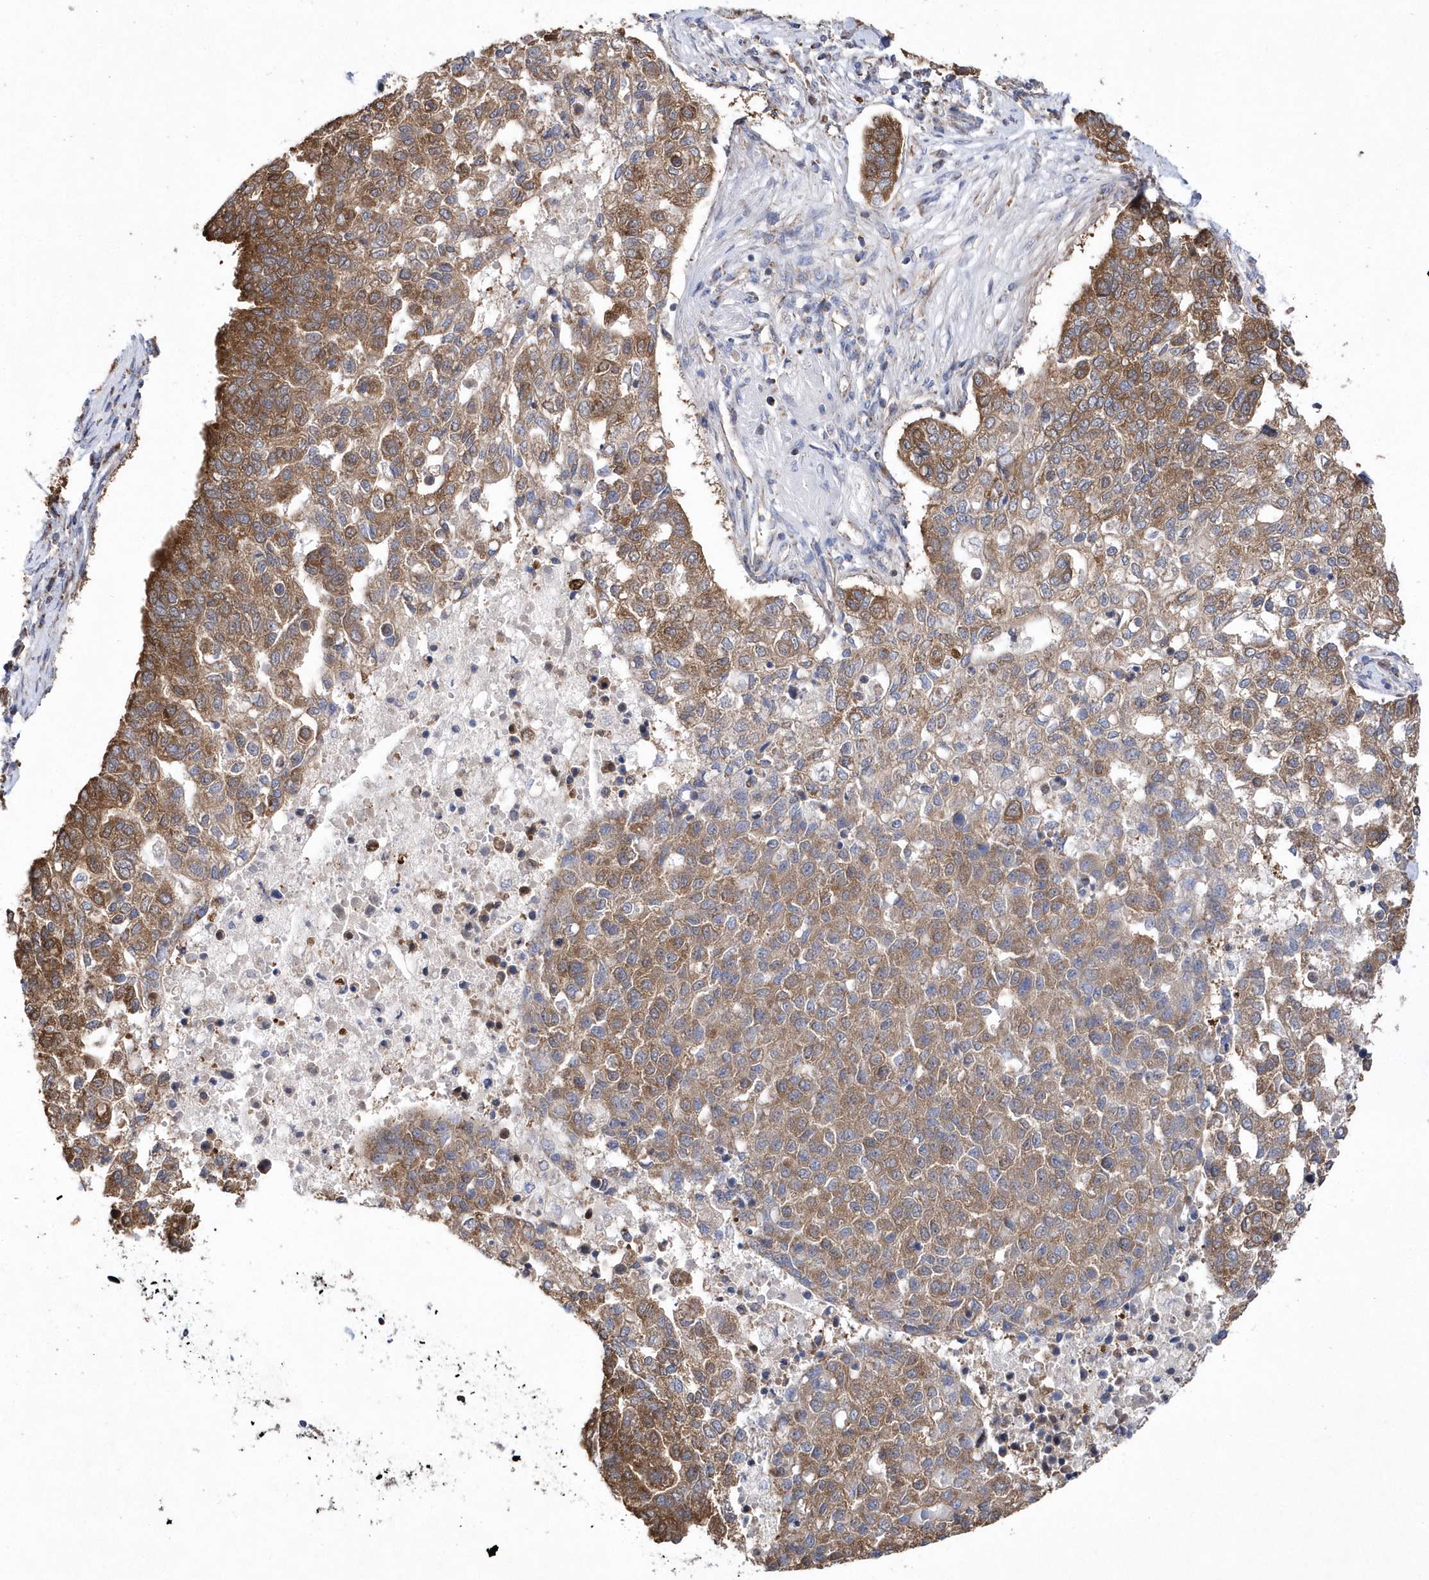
{"staining": {"intensity": "moderate", "quantity": ">75%", "location": "cytoplasmic/membranous"}, "tissue": "pancreatic cancer", "cell_type": "Tumor cells", "image_type": "cancer", "snomed": [{"axis": "morphology", "description": "Adenocarcinoma, NOS"}, {"axis": "topography", "description": "Pancreas"}], "caption": "Moderate cytoplasmic/membranous staining for a protein is seen in about >75% of tumor cells of pancreatic cancer using immunohistochemistry.", "gene": "JKAMP", "patient": {"sex": "female", "age": 61}}